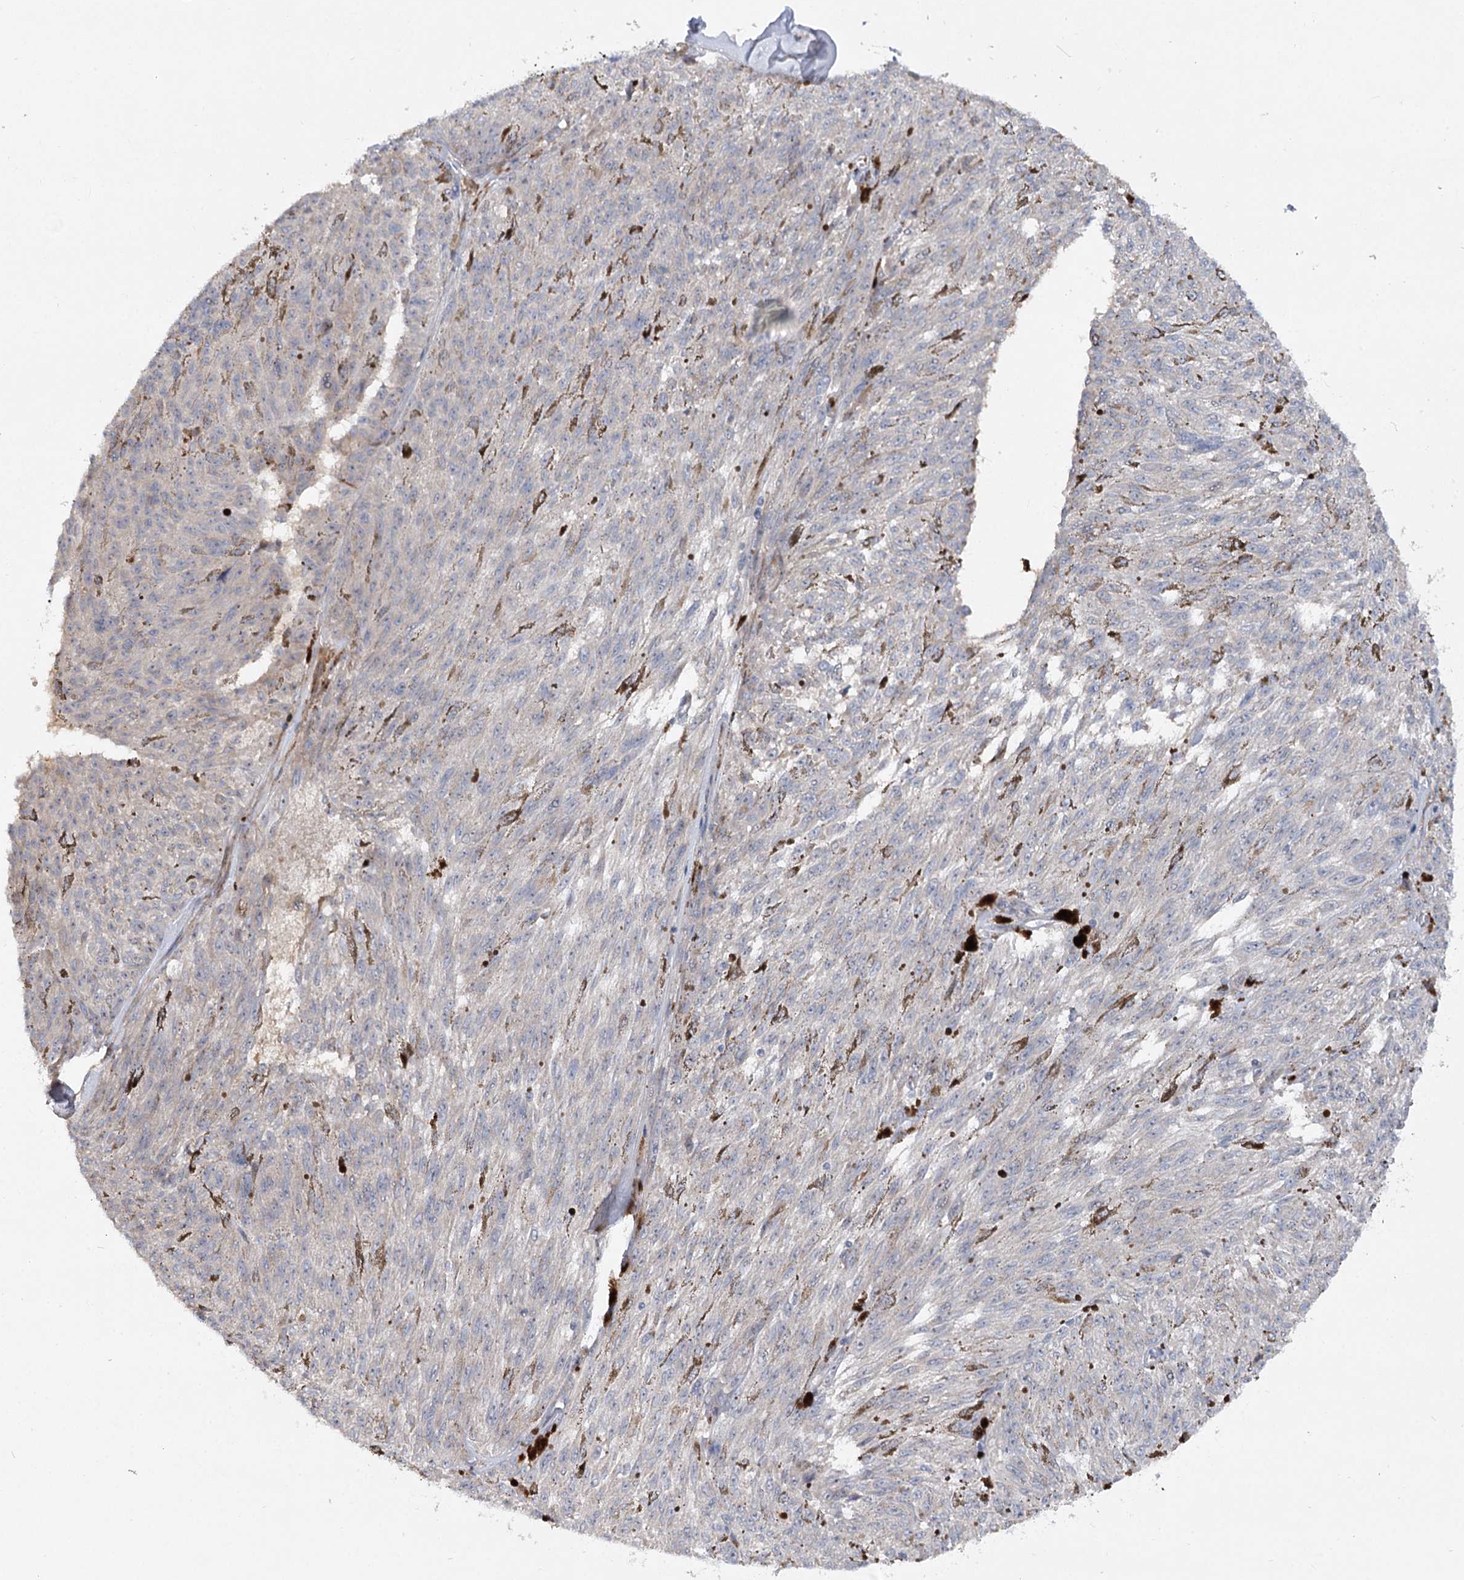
{"staining": {"intensity": "negative", "quantity": "none", "location": "none"}, "tissue": "melanoma", "cell_type": "Tumor cells", "image_type": "cancer", "snomed": [{"axis": "morphology", "description": "Malignant melanoma, NOS"}, {"axis": "topography", "description": "Skin"}], "caption": "IHC of human melanoma shows no staining in tumor cells.", "gene": "FGF19", "patient": {"sex": "female", "age": 72}}